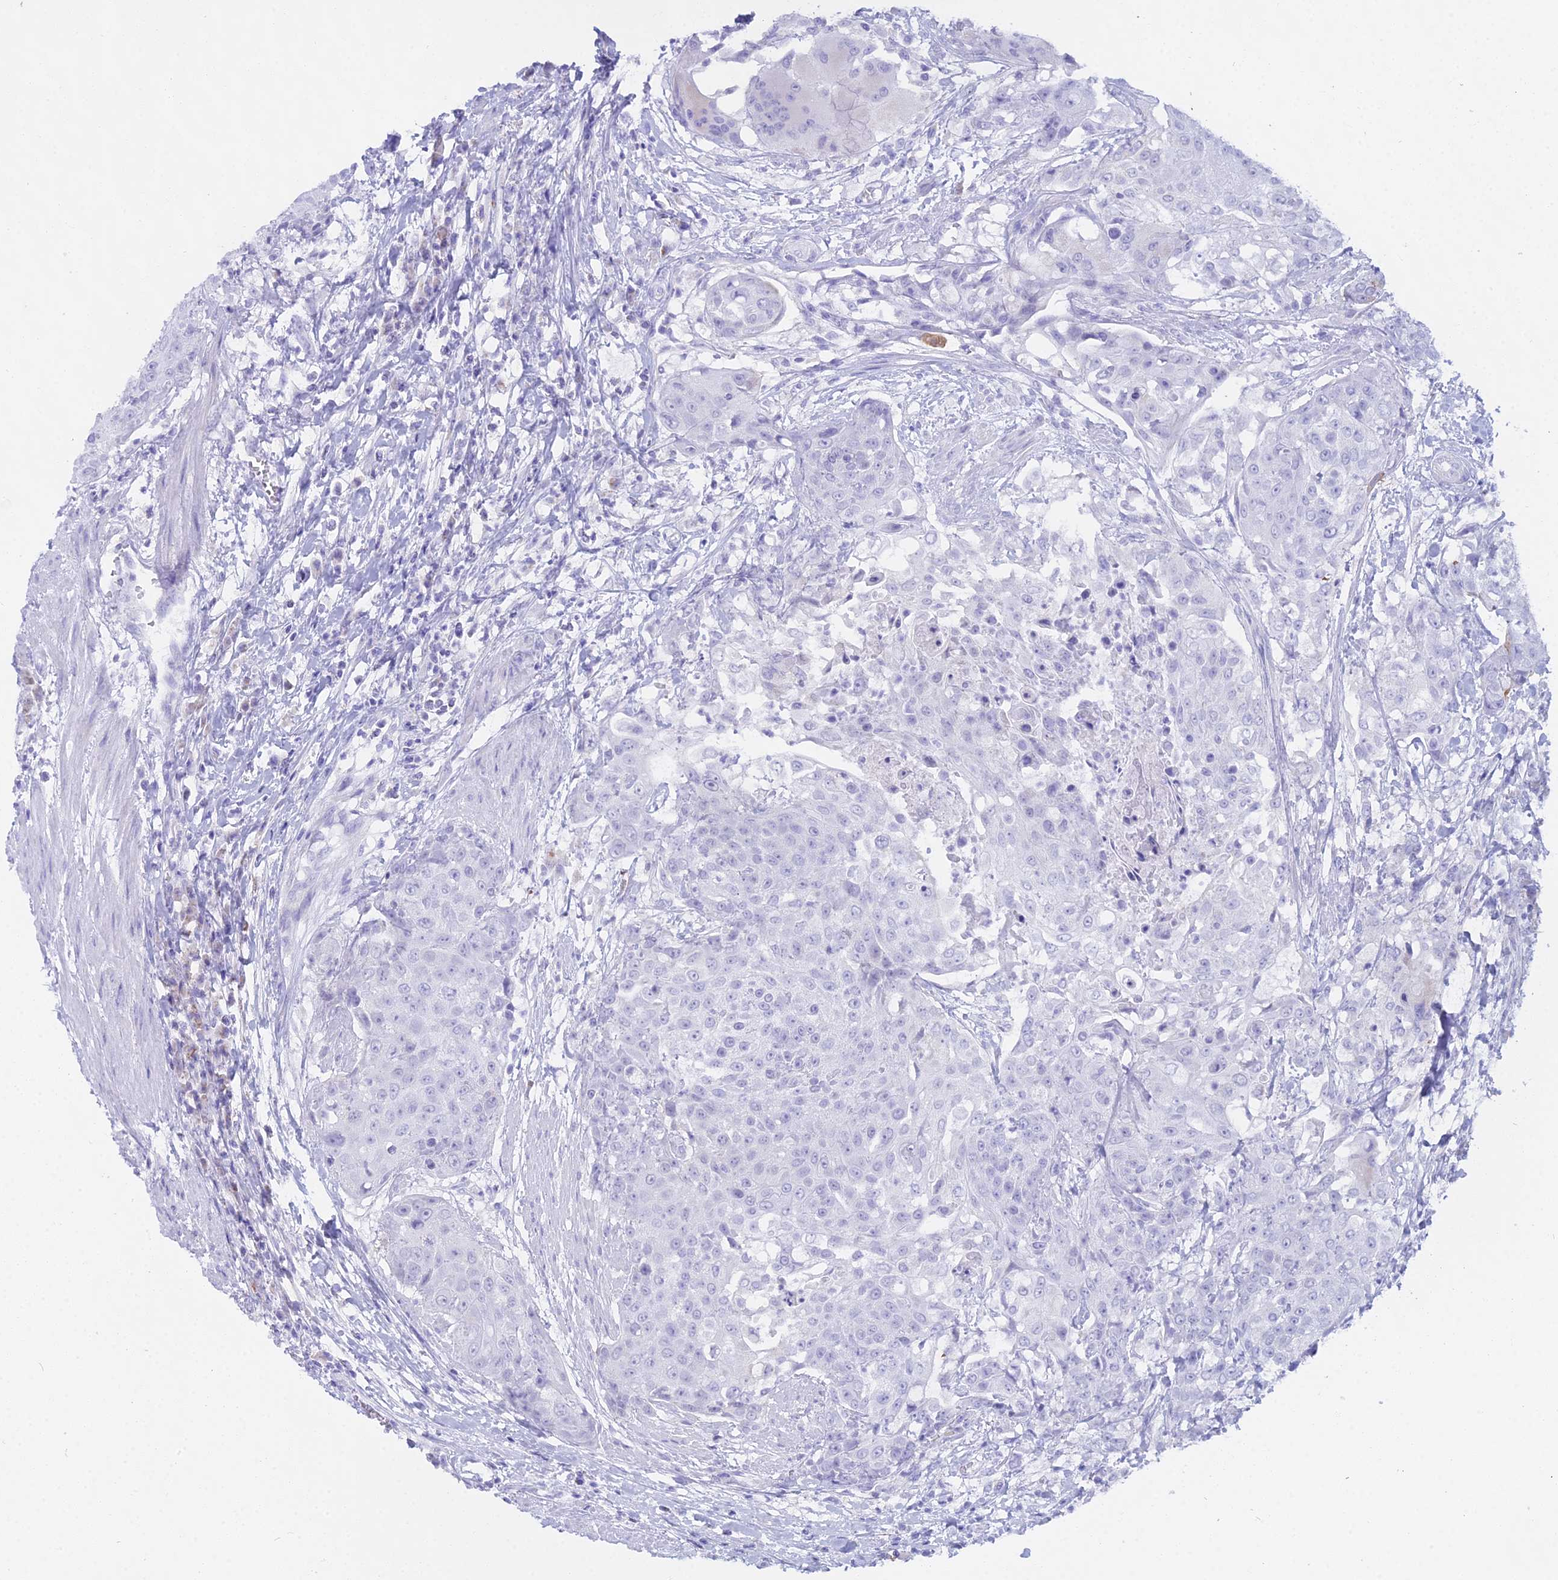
{"staining": {"intensity": "negative", "quantity": "none", "location": "none"}, "tissue": "urothelial cancer", "cell_type": "Tumor cells", "image_type": "cancer", "snomed": [{"axis": "morphology", "description": "Urothelial carcinoma, High grade"}, {"axis": "topography", "description": "Urinary bladder"}], "caption": "Tumor cells show no significant expression in urothelial cancer. The staining is performed using DAB (3,3'-diaminobenzidine) brown chromogen with nuclei counter-stained in using hematoxylin.", "gene": "CGB2", "patient": {"sex": "female", "age": 63}}